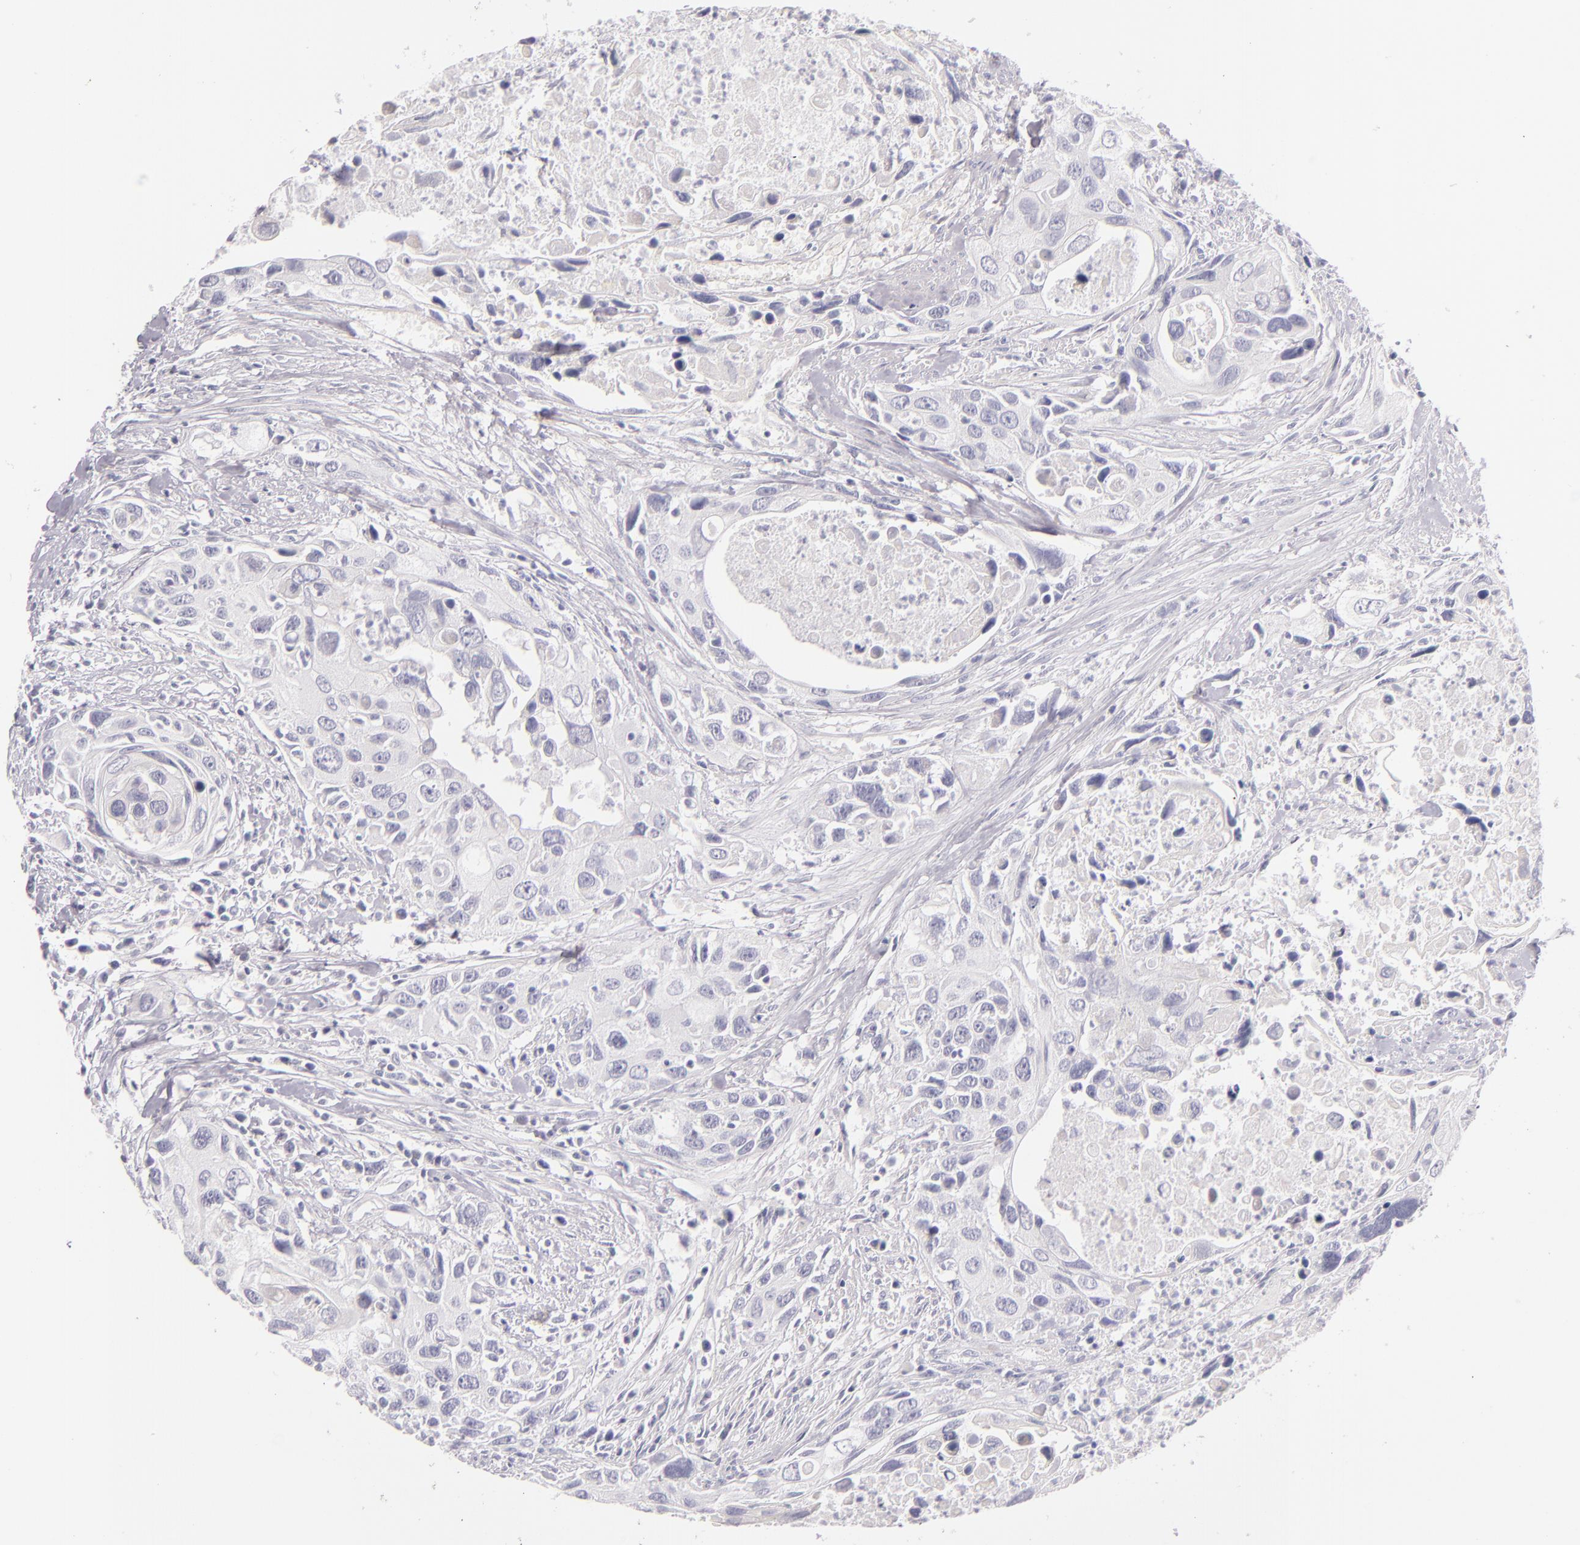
{"staining": {"intensity": "negative", "quantity": "none", "location": "none"}, "tissue": "urothelial cancer", "cell_type": "Tumor cells", "image_type": "cancer", "snomed": [{"axis": "morphology", "description": "Urothelial carcinoma, High grade"}, {"axis": "topography", "description": "Urinary bladder"}], "caption": "Immunohistochemistry histopathology image of neoplastic tissue: urothelial cancer stained with DAB (3,3'-diaminobenzidine) shows no significant protein expression in tumor cells.", "gene": "FABP1", "patient": {"sex": "male", "age": 71}}